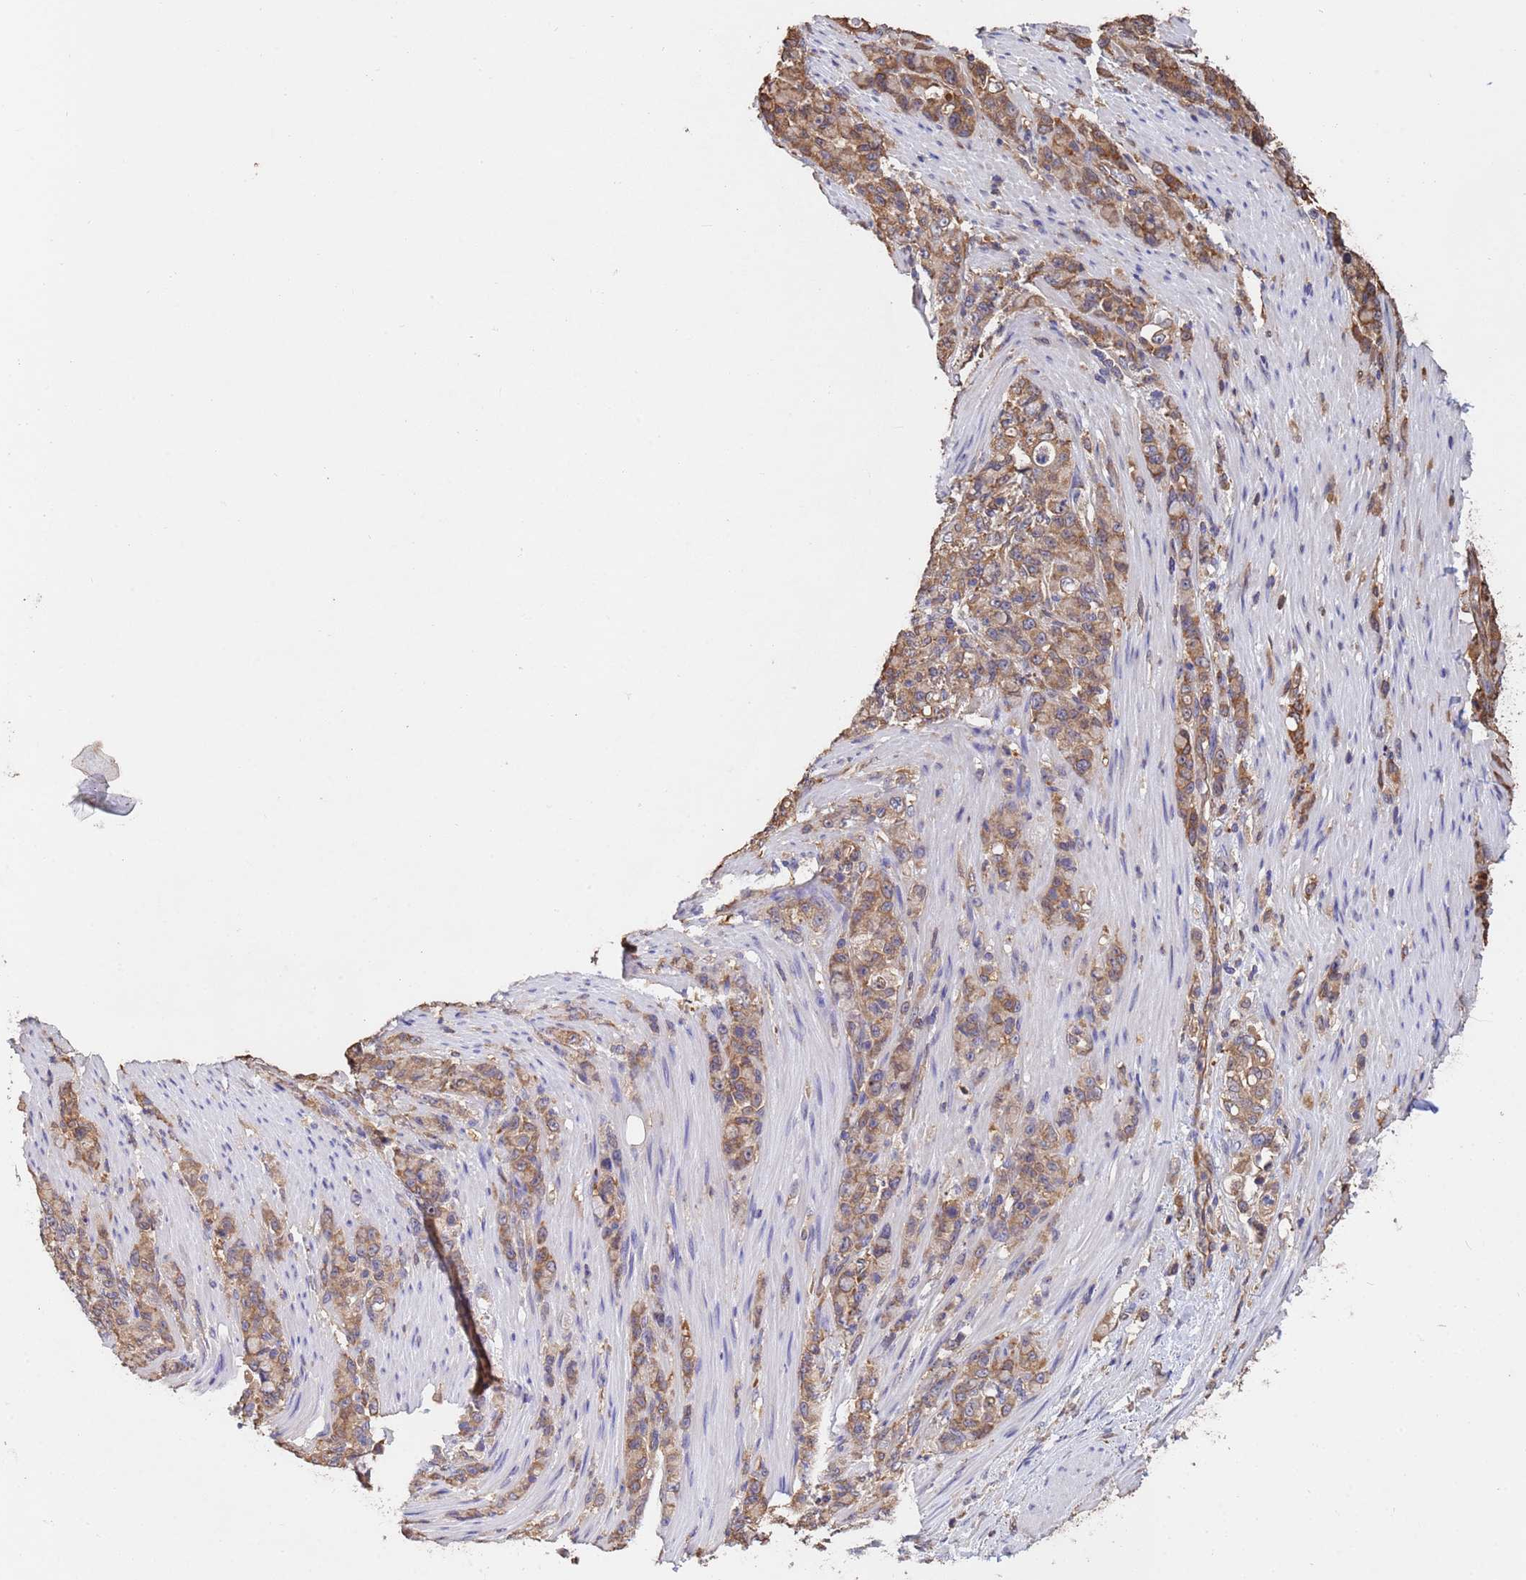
{"staining": {"intensity": "moderate", "quantity": ">75%", "location": "cytoplasmic/membranous"}, "tissue": "stomach cancer", "cell_type": "Tumor cells", "image_type": "cancer", "snomed": [{"axis": "morphology", "description": "Normal tissue, NOS"}, {"axis": "morphology", "description": "Adenocarcinoma, NOS"}, {"axis": "topography", "description": "Stomach"}], "caption": "The micrograph reveals staining of stomach cancer (adenocarcinoma), revealing moderate cytoplasmic/membranous protein expression (brown color) within tumor cells.", "gene": "FAM25A", "patient": {"sex": "female", "age": 79}}